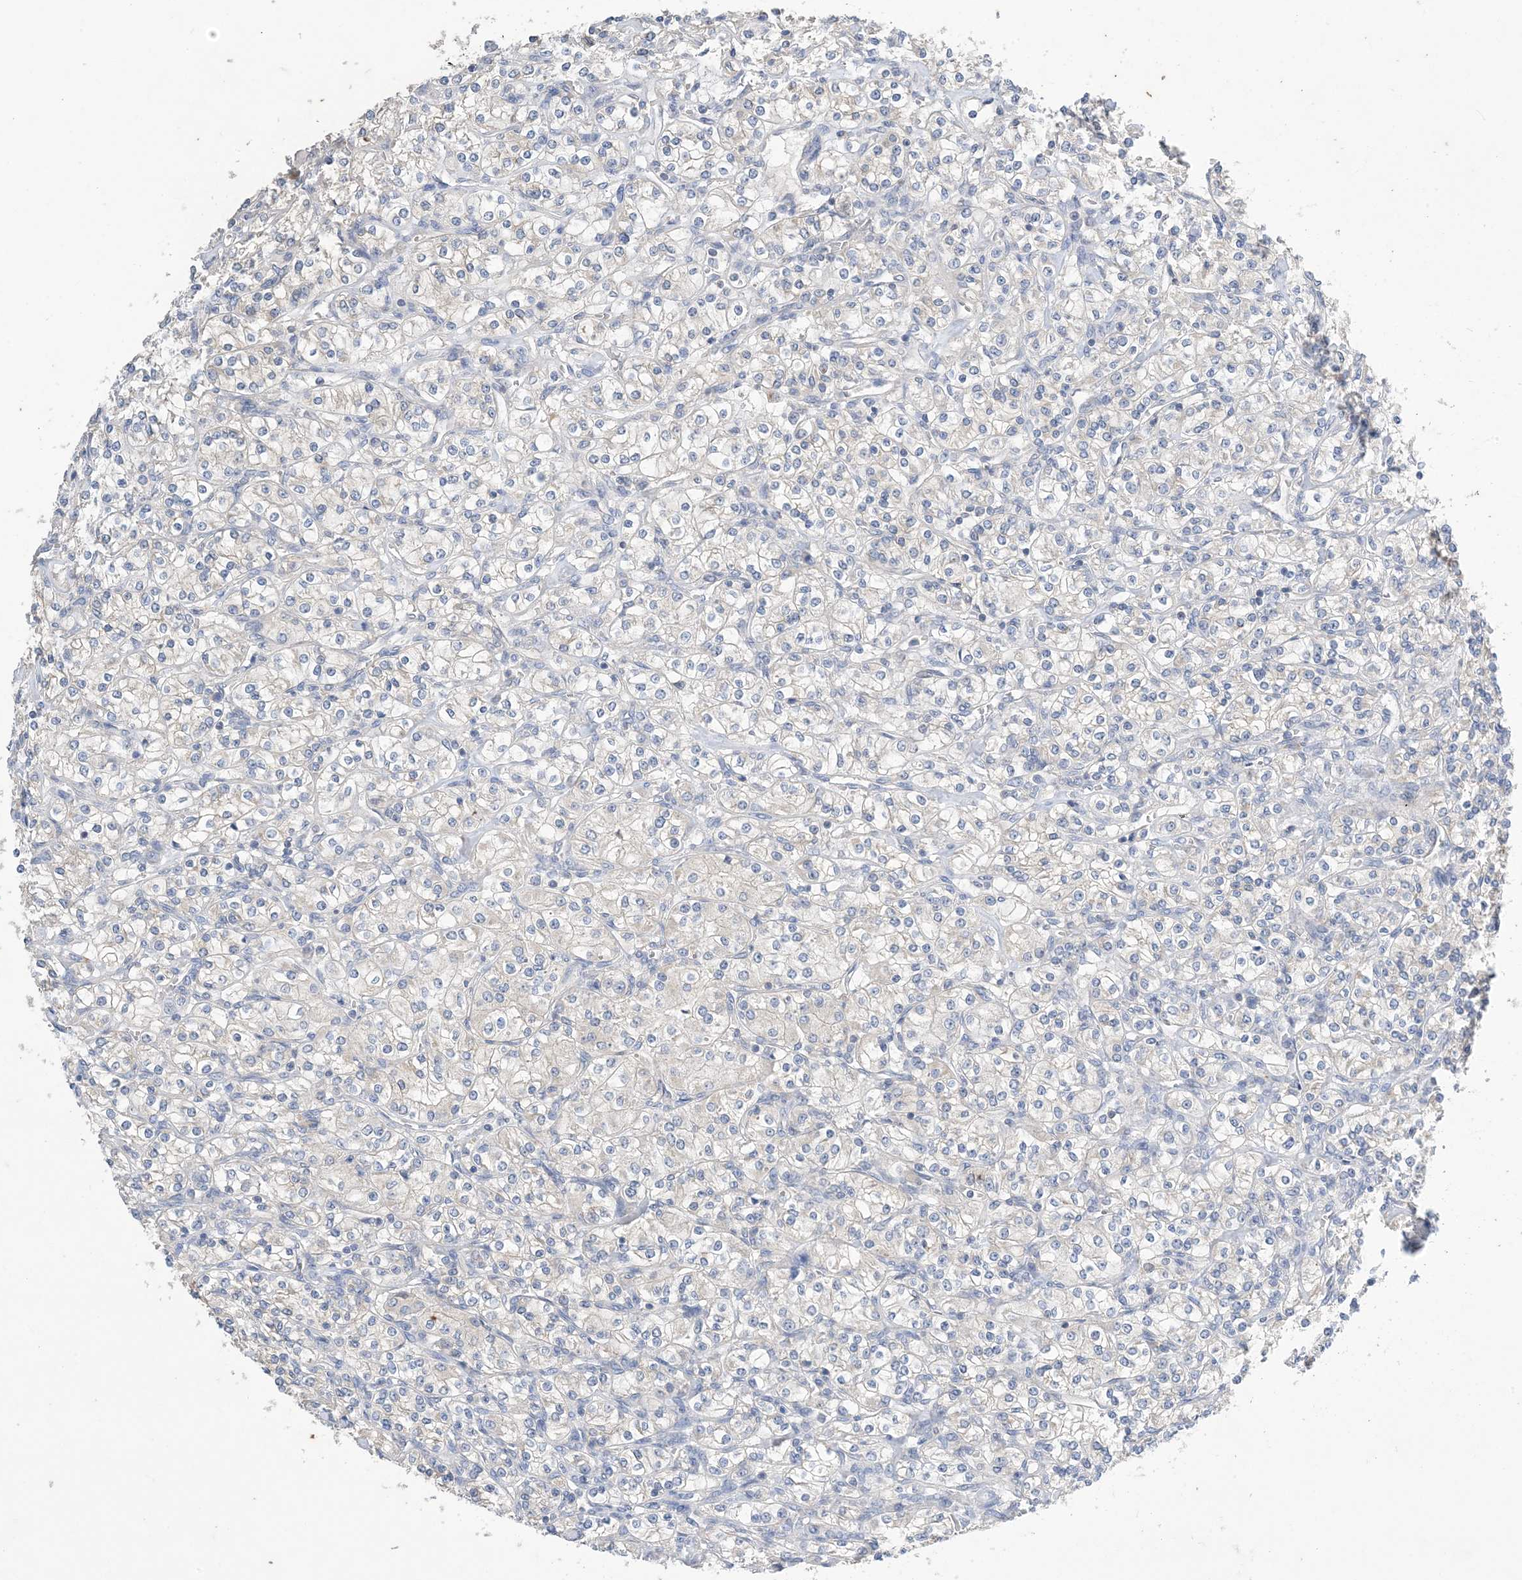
{"staining": {"intensity": "negative", "quantity": "none", "location": "none"}, "tissue": "renal cancer", "cell_type": "Tumor cells", "image_type": "cancer", "snomed": [{"axis": "morphology", "description": "Adenocarcinoma, NOS"}, {"axis": "topography", "description": "Kidney"}], "caption": "A histopathology image of human renal adenocarcinoma is negative for staining in tumor cells.", "gene": "KPRP", "patient": {"sex": "male", "age": 77}}